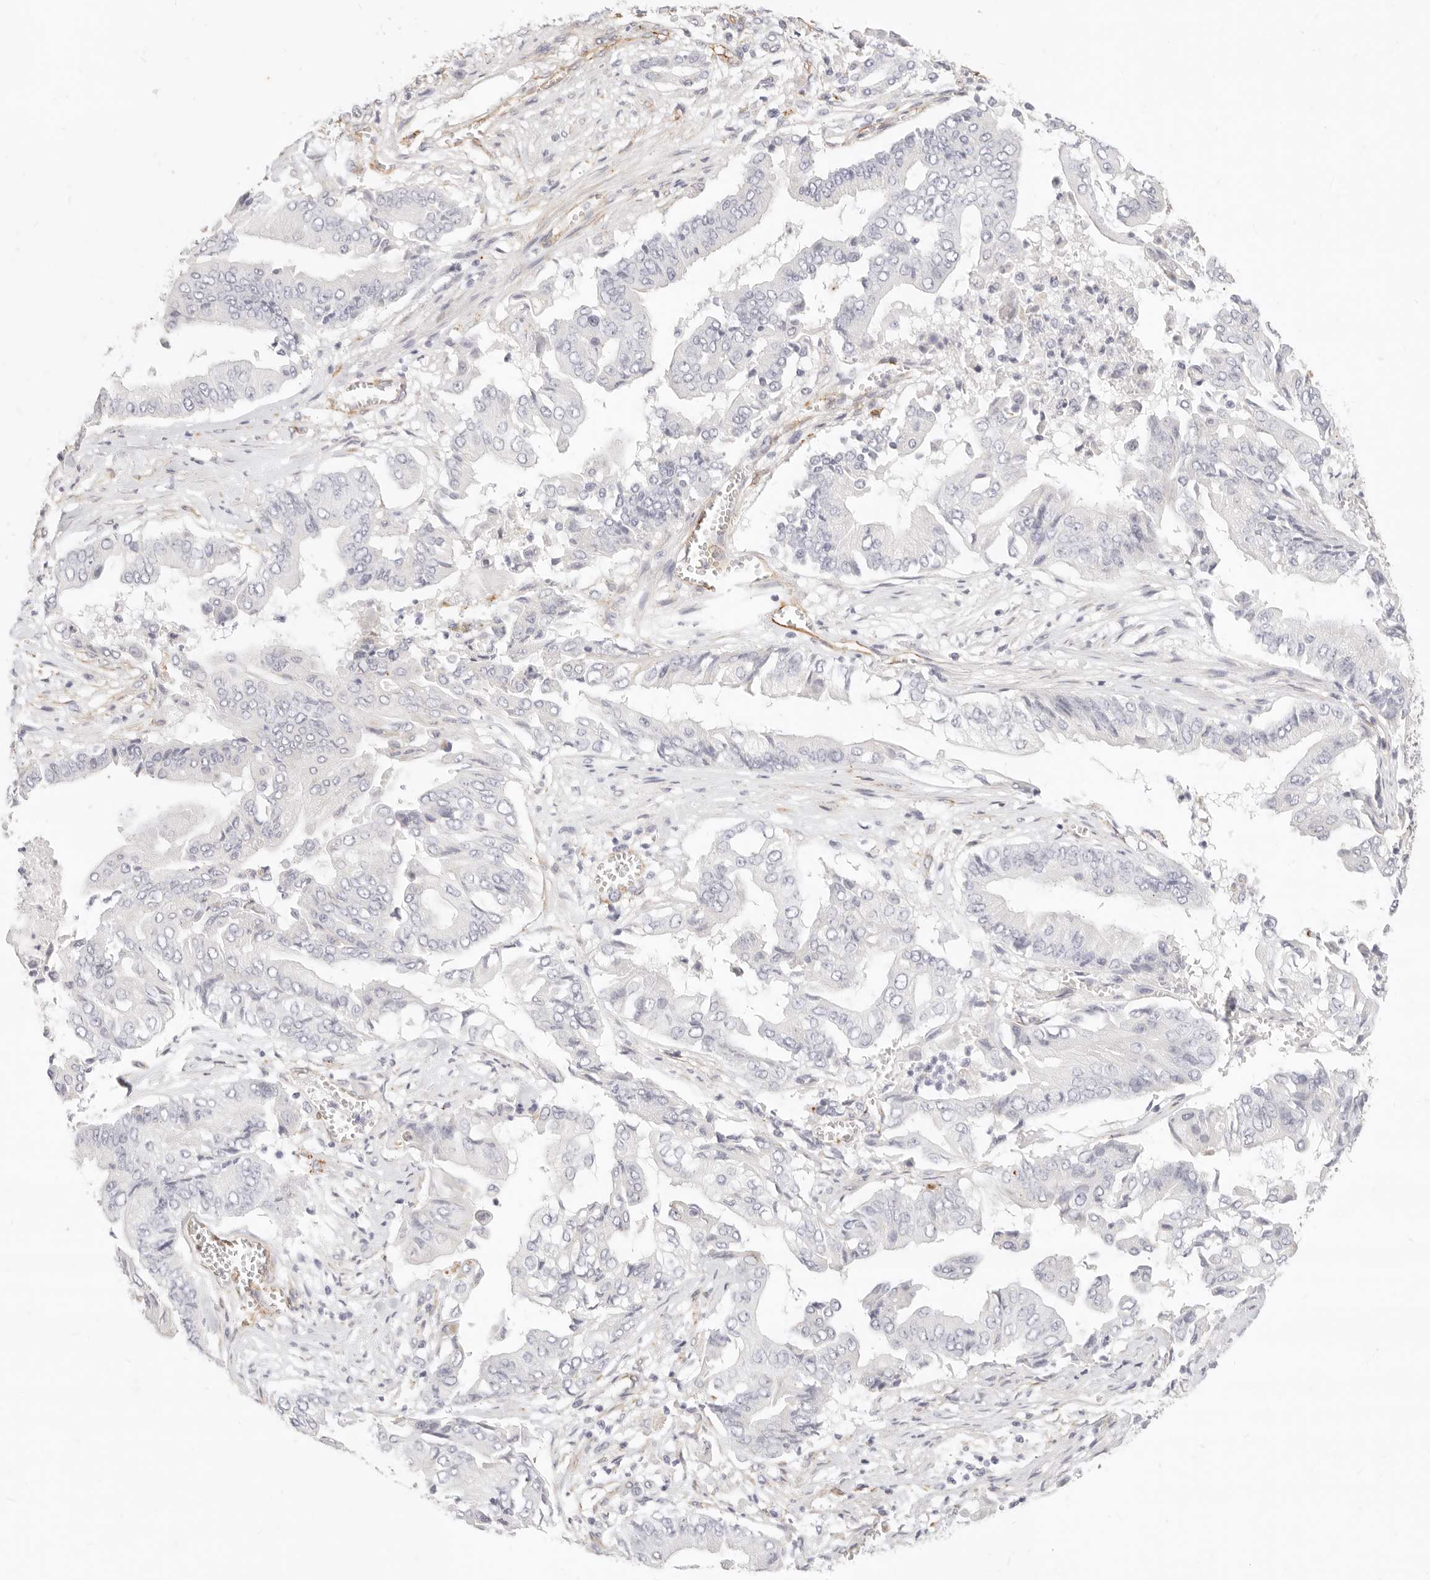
{"staining": {"intensity": "negative", "quantity": "none", "location": "none"}, "tissue": "pancreatic cancer", "cell_type": "Tumor cells", "image_type": "cancer", "snomed": [{"axis": "morphology", "description": "Adenocarcinoma, NOS"}, {"axis": "topography", "description": "Pancreas"}], "caption": "Human pancreatic cancer stained for a protein using immunohistochemistry (IHC) displays no staining in tumor cells.", "gene": "NUS1", "patient": {"sex": "female", "age": 77}}